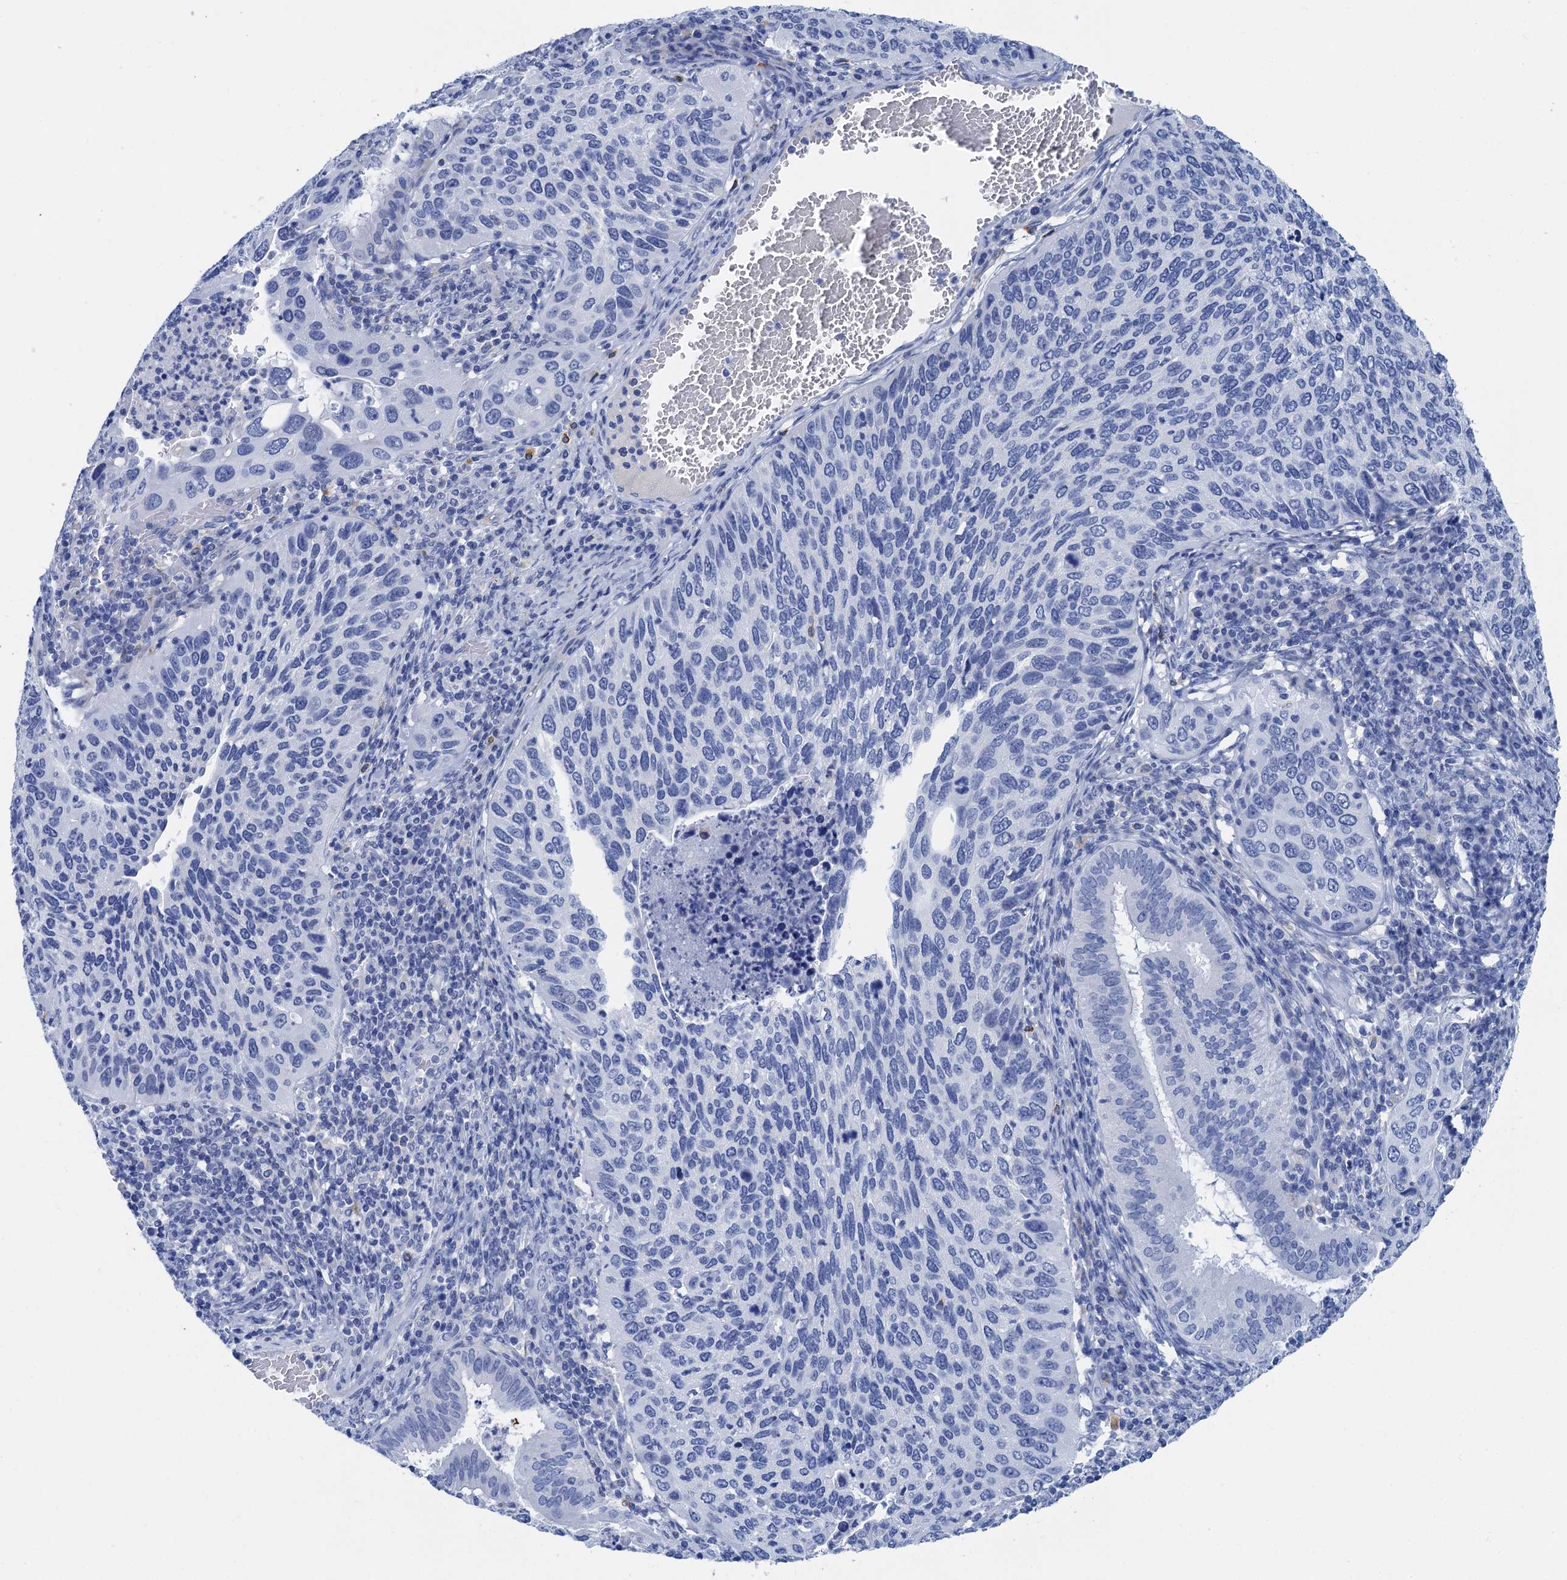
{"staining": {"intensity": "negative", "quantity": "none", "location": "none"}, "tissue": "cervical cancer", "cell_type": "Tumor cells", "image_type": "cancer", "snomed": [{"axis": "morphology", "description": "Squamous cell carcinoma, NOS"}, {"axis": "topography", "description": "Cervix"}], "caption": "A high-resolution micrograph shows IHC staining of cervical squamous cell carcinoma, which exhibits no significant positivity in tumor cells.", "gene": "NLRP10", "patient": {"sex": "female", "age": 38}}